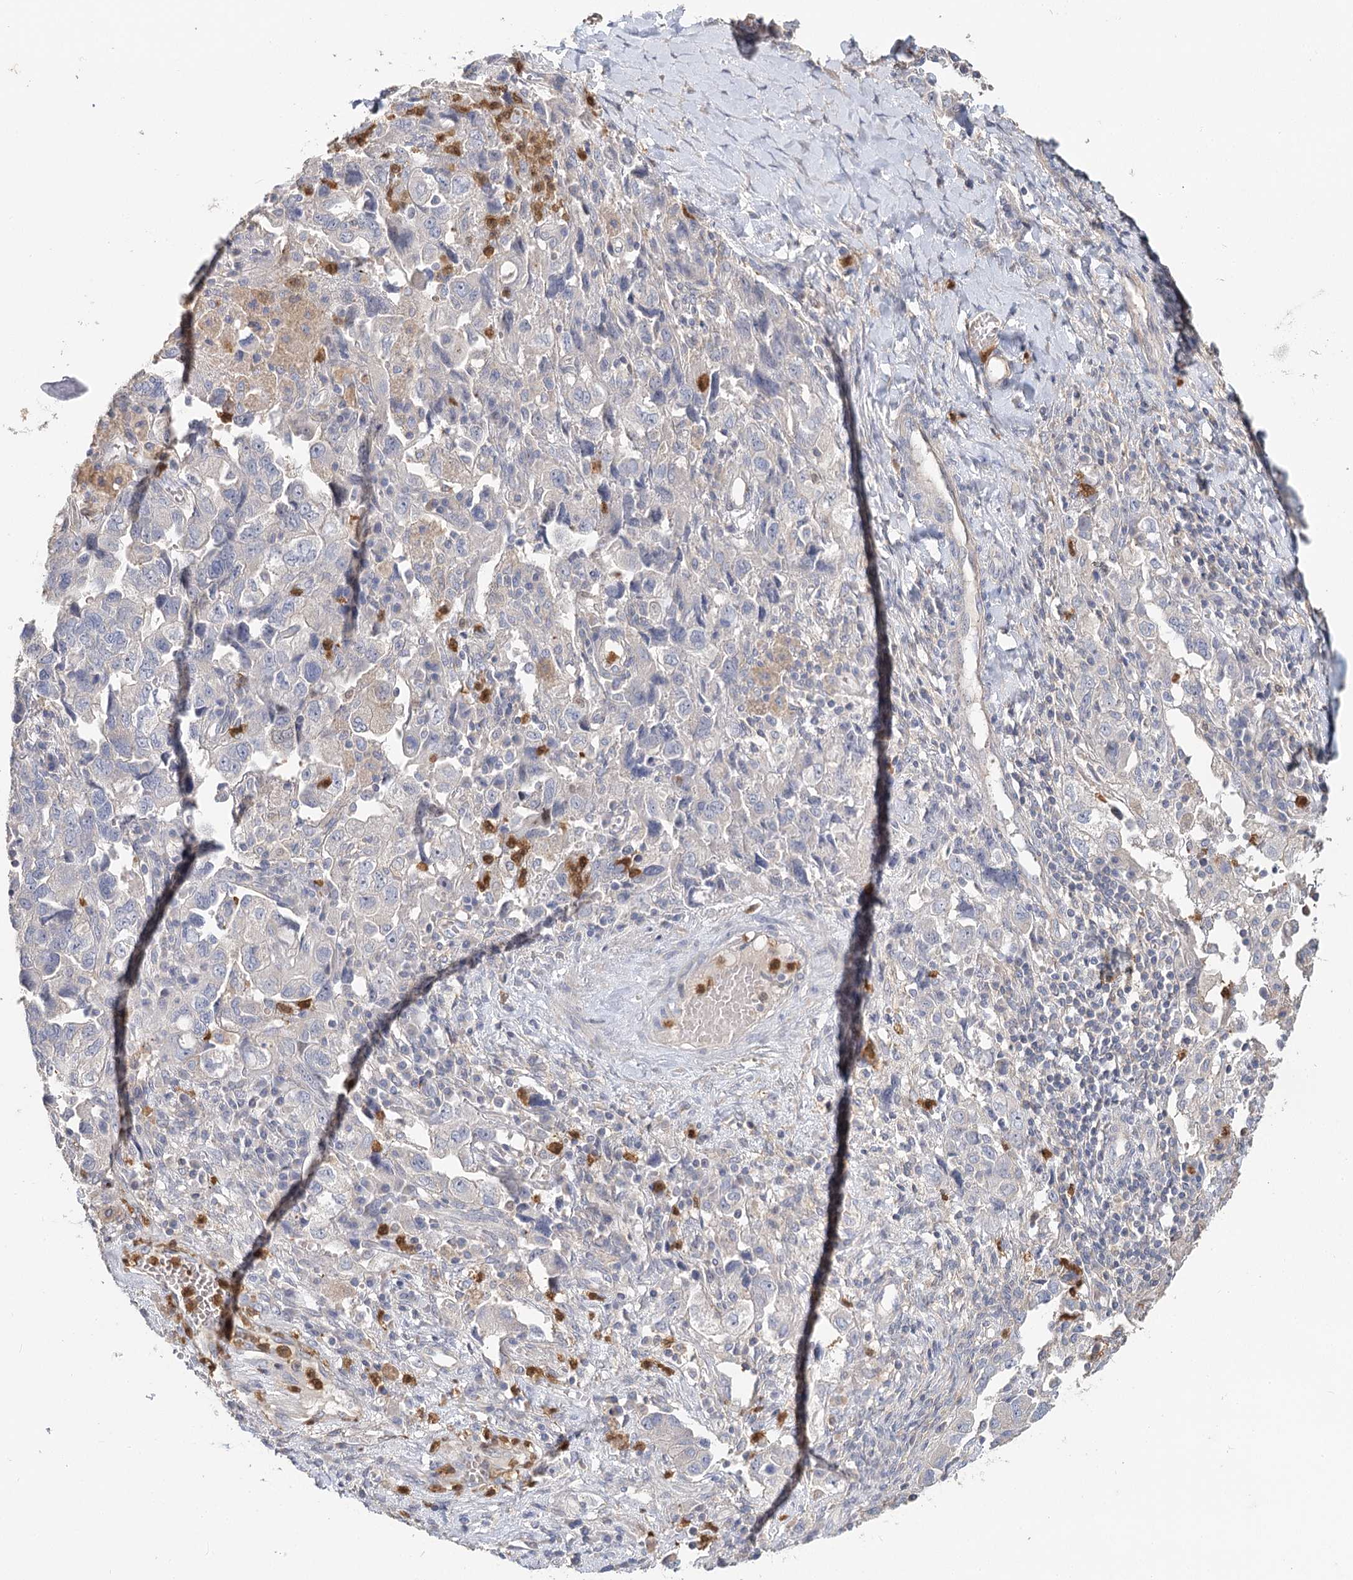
{"staining": {"intensity": "negative", "quantity": "none", "location": "none"}, "tissue": "ovarian cancer", "cell_type": "Tumor cells", "image_type": "cancer", "snomed": [{"axis": "morphology", "description": "Carcinoma, NOS"}, {"axis": "morphology", "description": "Cystadenocarcinoma, serous, NOS"}, {"axis": "topography", "description": "Ovary"}], "caption": "IHC image of human serous cystadenocarcinoma (ovarian) stained for a protein (brown), which demonstrates no positivity in tumor cells.", "gene": "EPB41L5", "patient": {"sex": "female", "age": 69}}